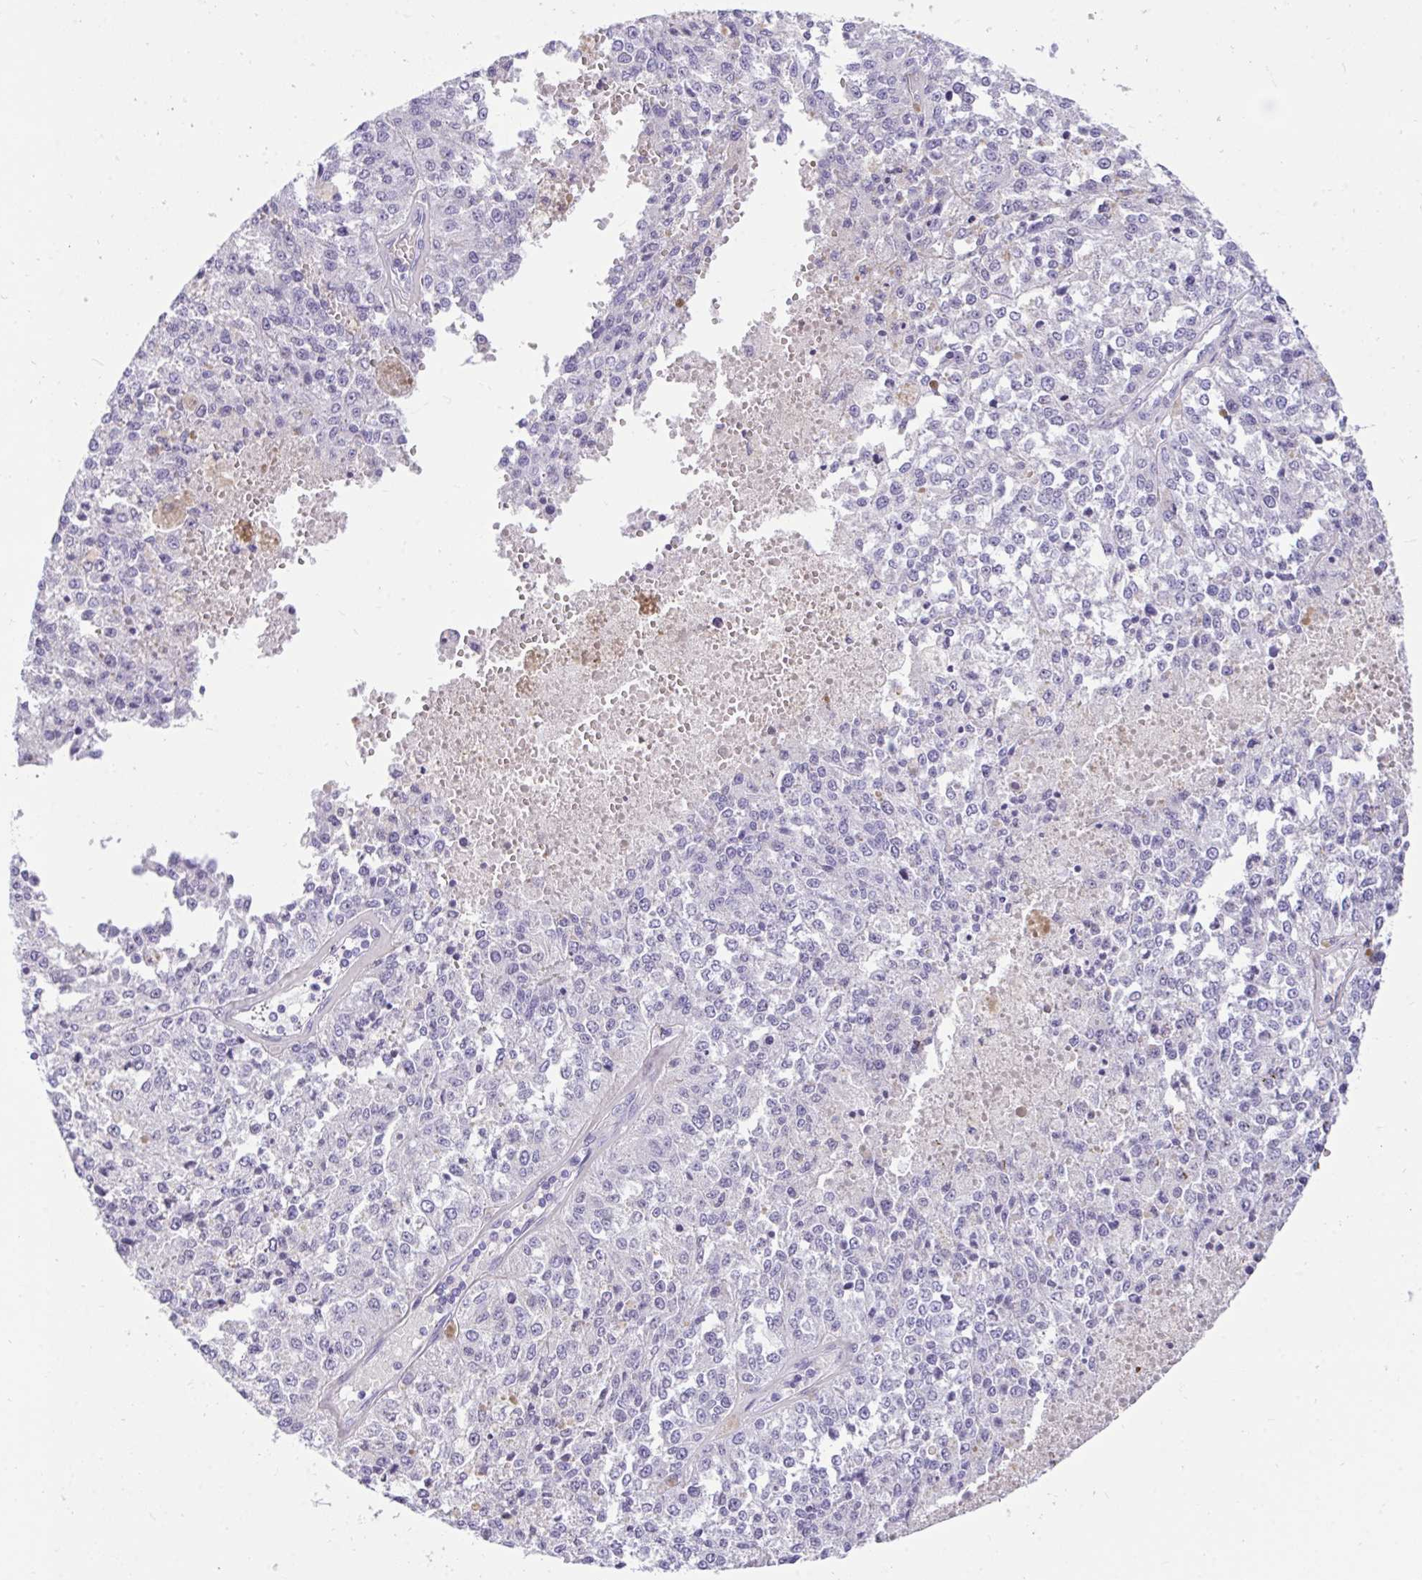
{"staining": {"intensity": "negative", "quantity": "none", "location": "none"}, "tissue": "melanoma", "cell_type": "Tumor cells", "image_type": "cancer", "snomed": [{"axis": "morphology", "description": "Malignant melanoma, Metastatic site"}, {"axis": "topography", "description": "Lymph node"}], "caption": "The photomicrograph demonstrates no significant staining in tumor cells of melanoma.", "gene": "TLN2", "patient": {"sex": "female", "age": 64}}